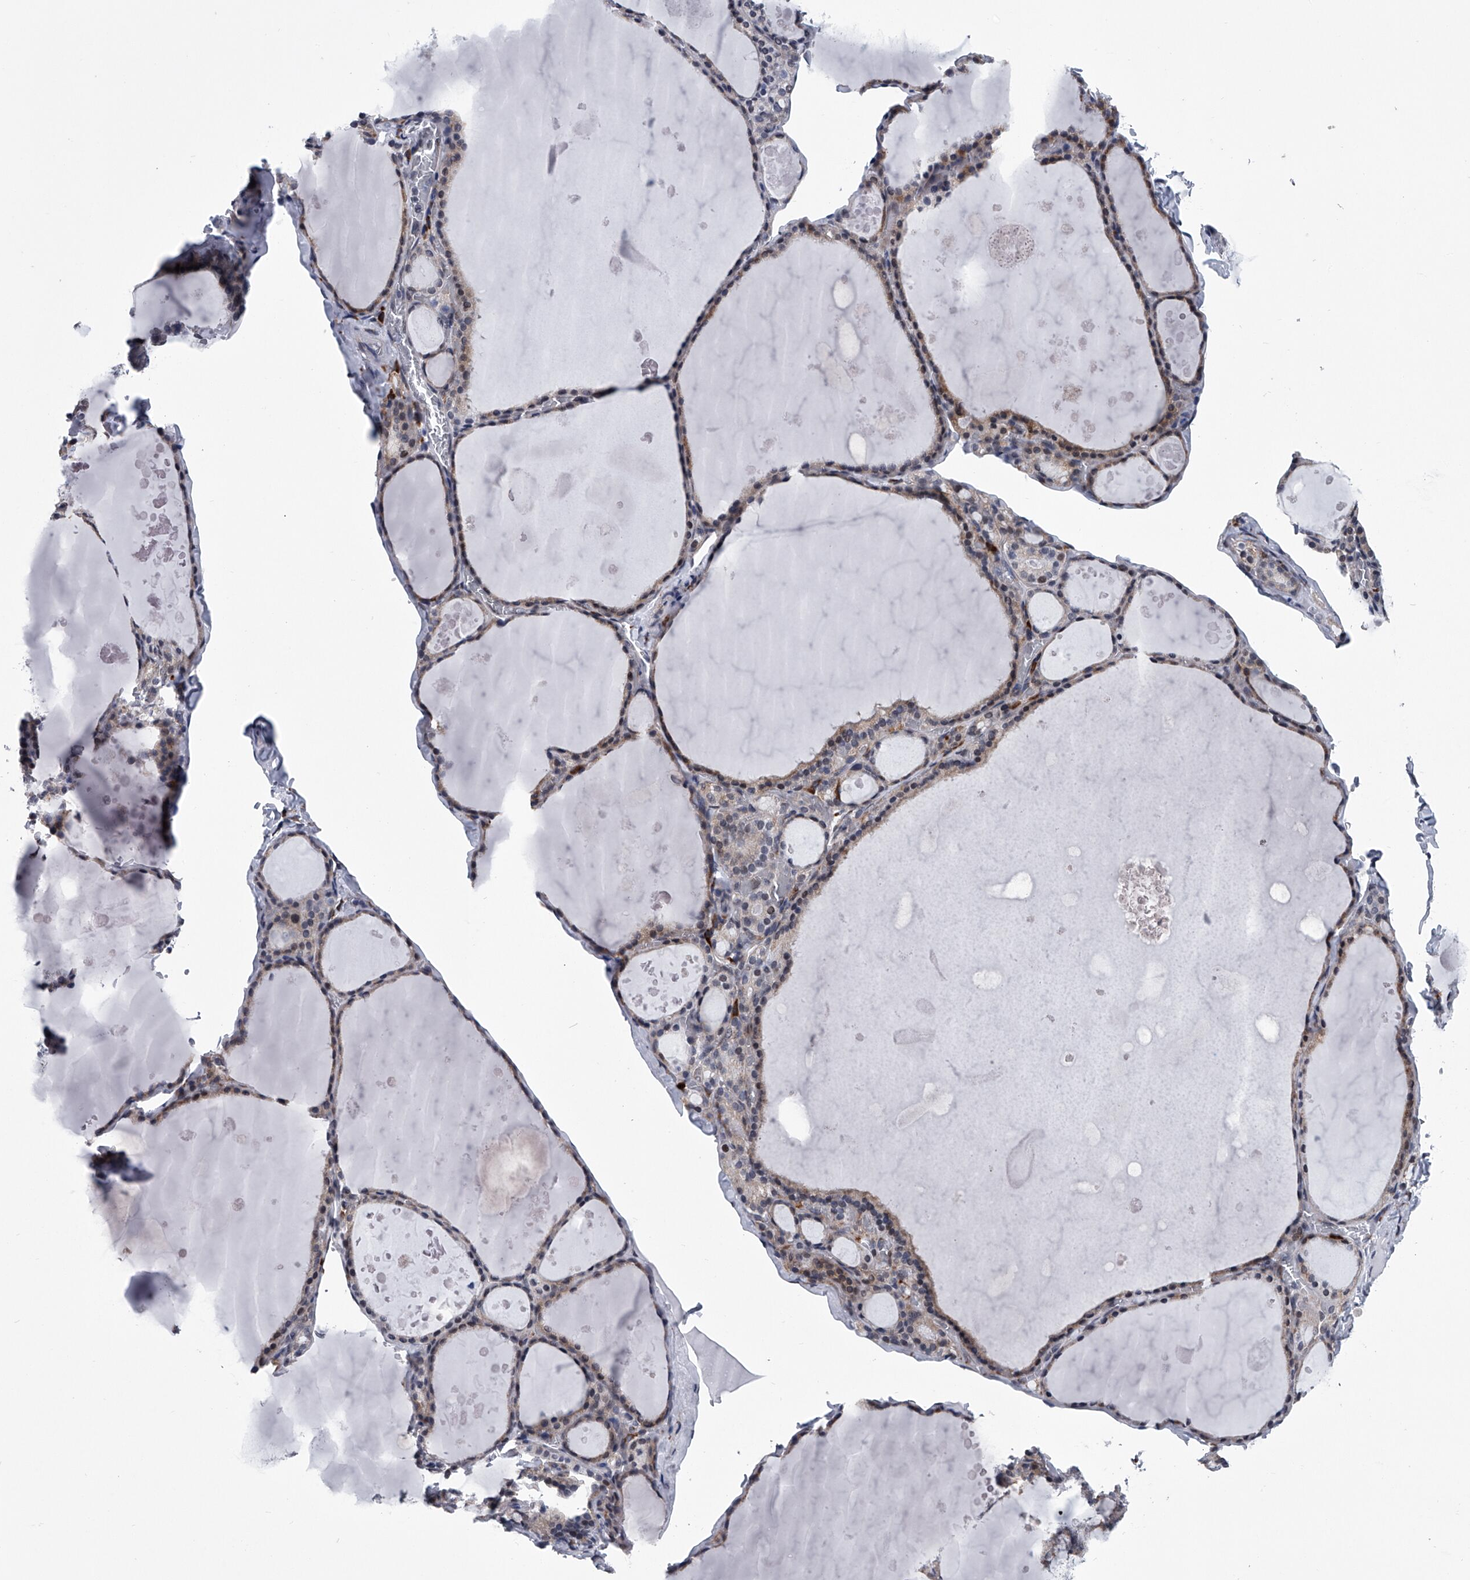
{"staining": {"intensity": "moderate", "quantity": "<25%", "location": "cytoplasmic/membranous"}, "tissue": "thyroid gland", "cell_type": "Glandular cells", "image_type": "normal", "snomed": [{"axis": "morphology", "description": "Normal tissue, NOS"}, {"axis": "topography", "description": "Thyroid gland"}], "caption": "Moderate cytoplasmic/membranous expression is present in about <25% of glandular cells in benign thyroid gland.", "gene": "PPP2R5D", "patient": {"sex": "male", "age": 56}}